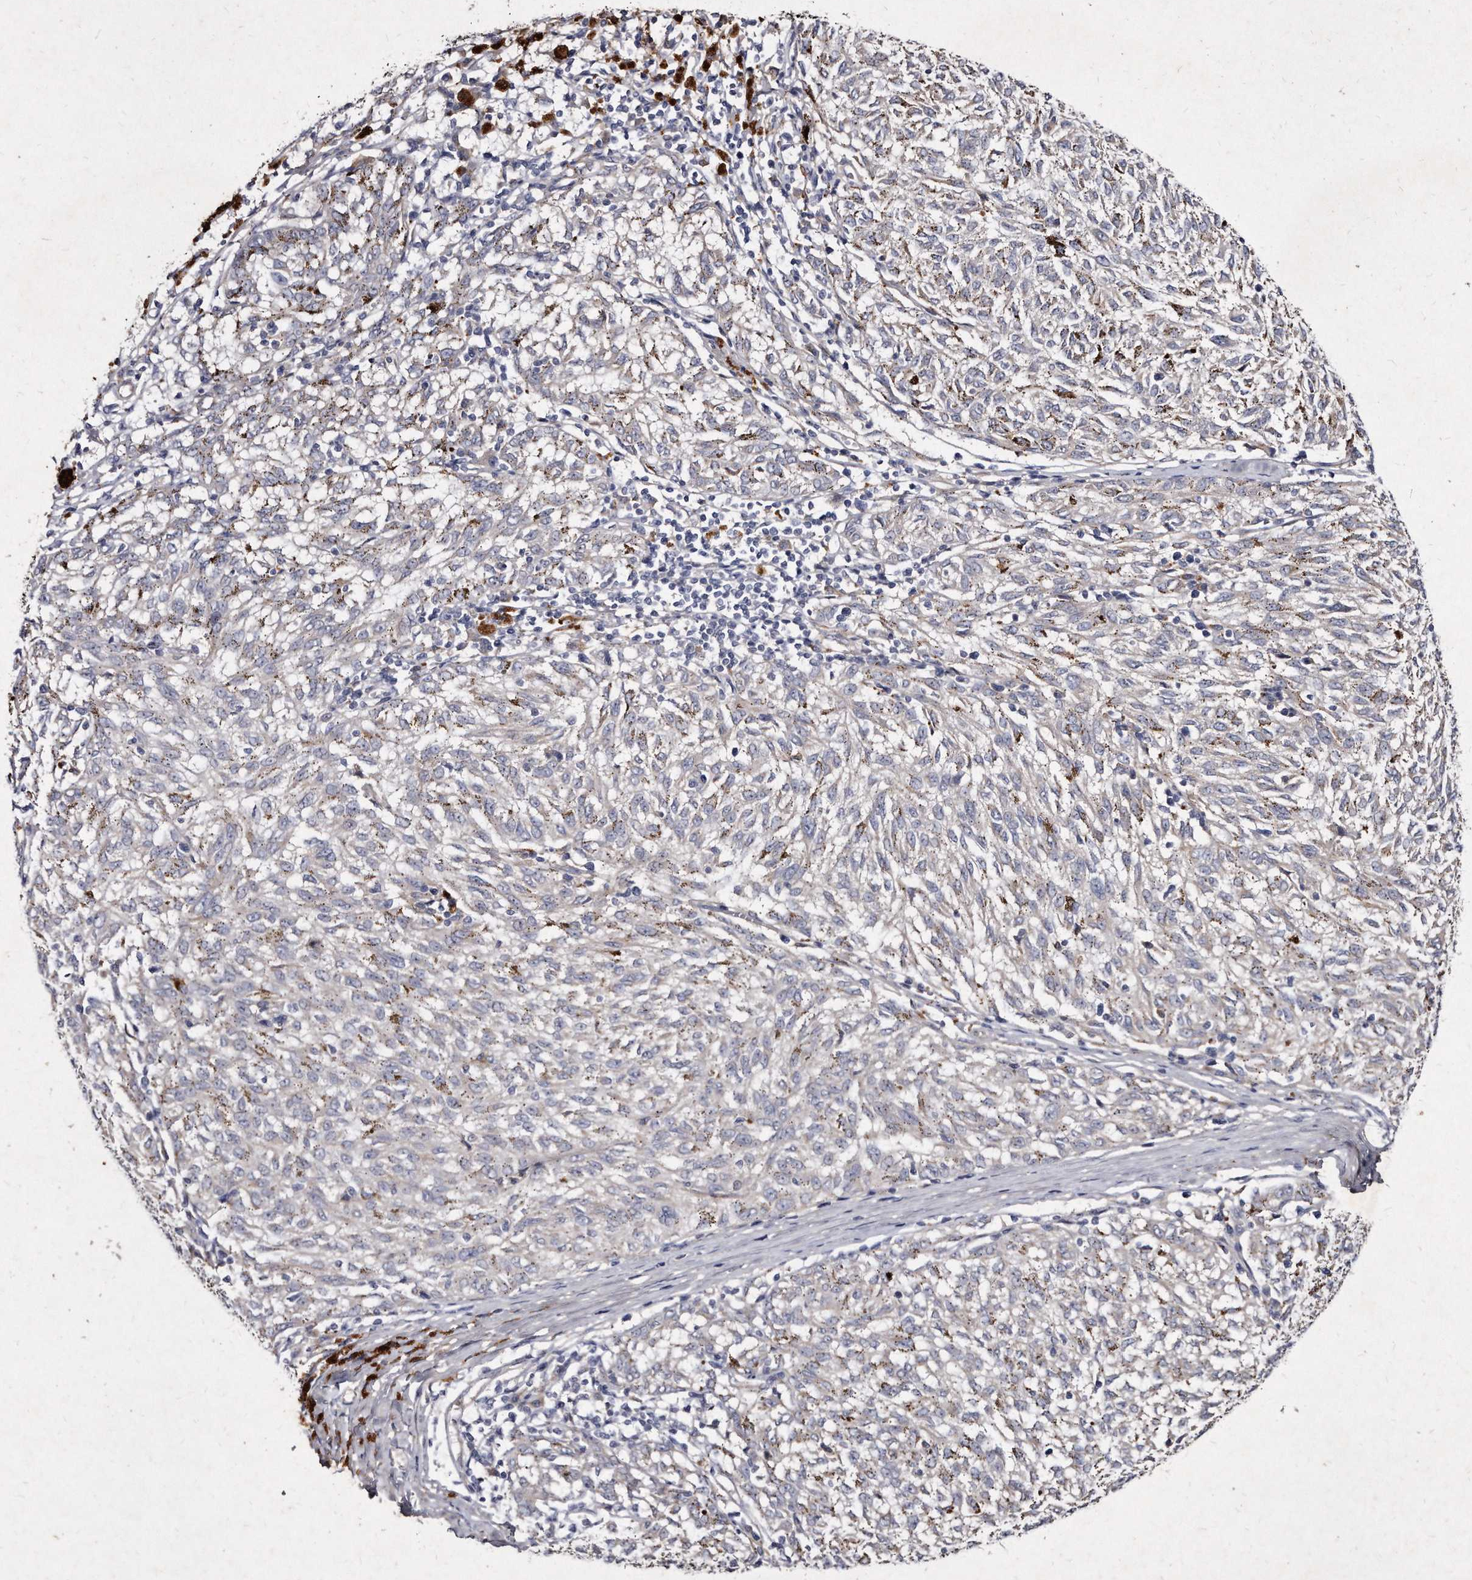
{"staining": {"intensity": "negative", "quantity": "none", "location": "none"}, "tissue": "melanoma", "cell_type": "Tumor cells", "image_type": "cancer", "snomed": [{"axis": "morphology", "description": "Malignant melanoma, NOS"}, {"axis": "topography", "description": "Skin"}], "caption": "Tumor cells show no significant protein expression in malignant melanoma.", "gene": "KLHDC3", "patient": {"sex": "female", "age": 72}}